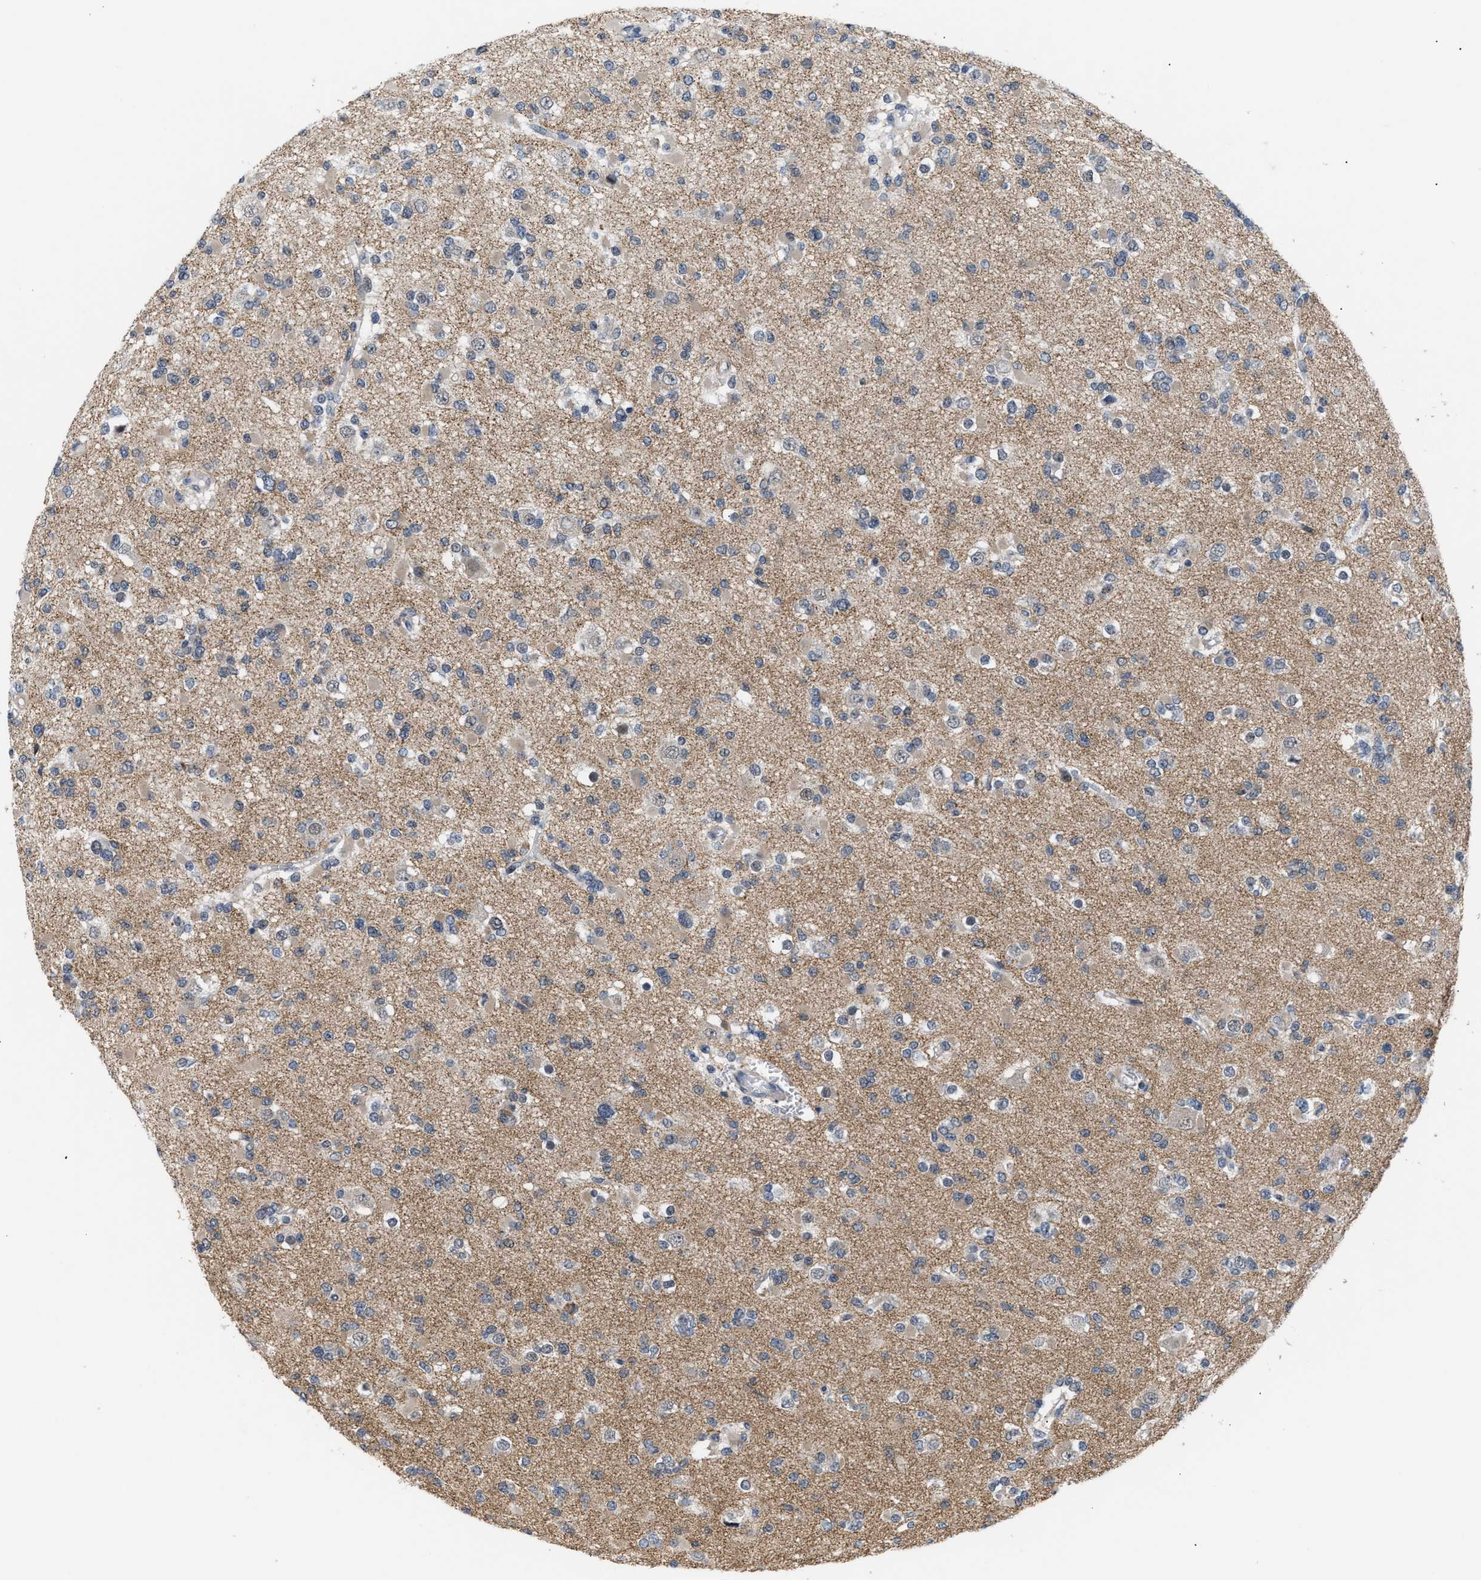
{"staining": {"intensity": "weak", "quantity": "<25%", "location": "cytoplasmic/membranous"}, "tissue": "glioma", "cell_type": "Tumor cells", "image_type": "cancer", "snomed": [{"axis": "morphology", "description": "Glioma, malignant, Low grade"}, {"axis": "topography", "description": "Brain"}], "caption": "The immunohistochemistry (IHC) micrograph has no significant positivity in tumor cells of malignant glioma (low-grade) tissue.", "gene": "TXNRD3", "patient": {"sex": "female", "age": 22}}